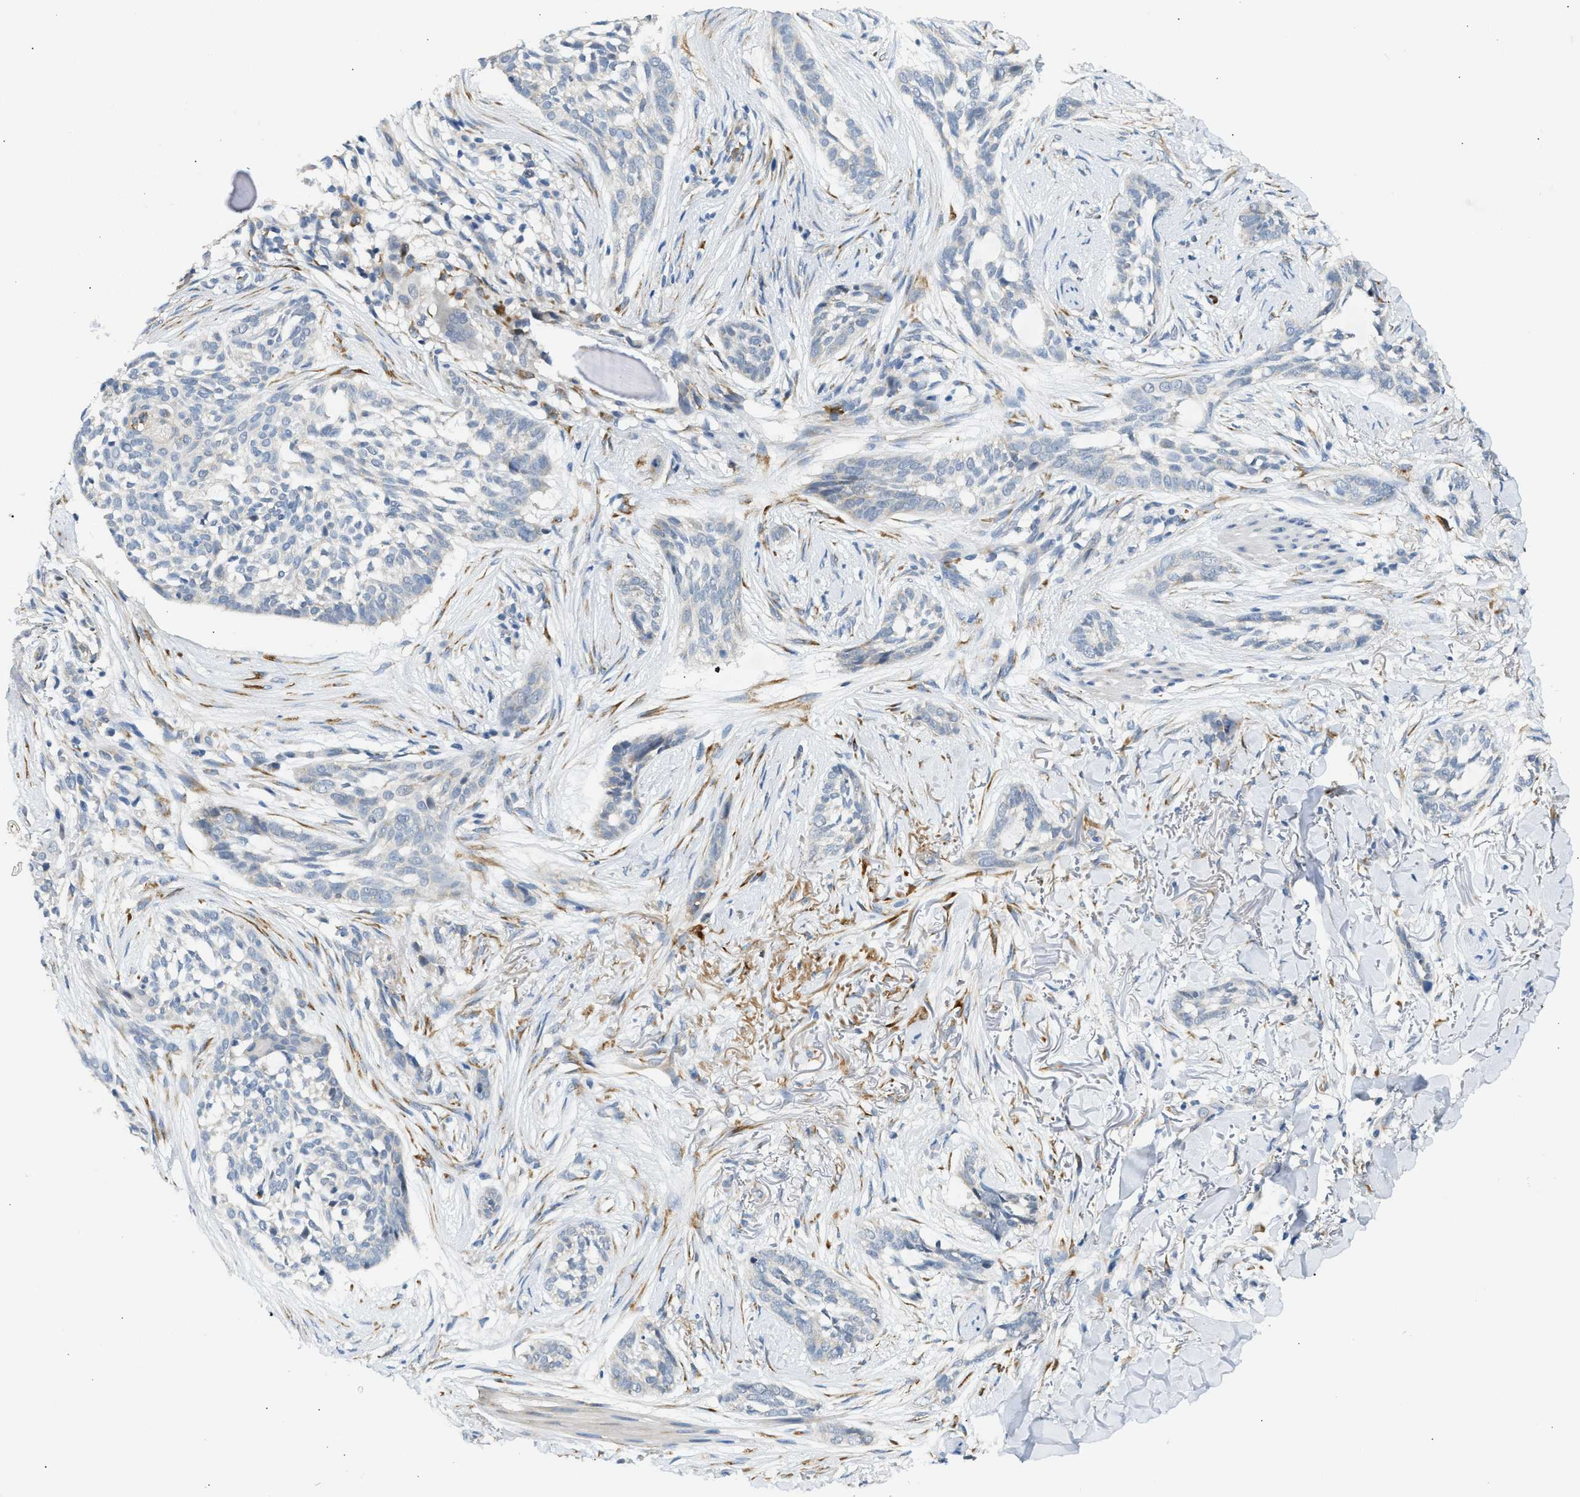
{"staining": {"intensity": "negative", "quantity": "none", "location": "none"}, "tissue": "skin cancer", "cell_type": "Tumor cells", "image_type": "cancer", "snomed": [{"axis": "morphology", "description": "Basal cell carcinoma"}, {"axis": "topography", "description": "Skin"}], "caption": "Skin cancer (basal cell carcinoma) was stained to show a protein in brown. There is no significant staining in tumor cells.", "gene": "KCNC2", "patient": {"sex": "female", "age": 88}}